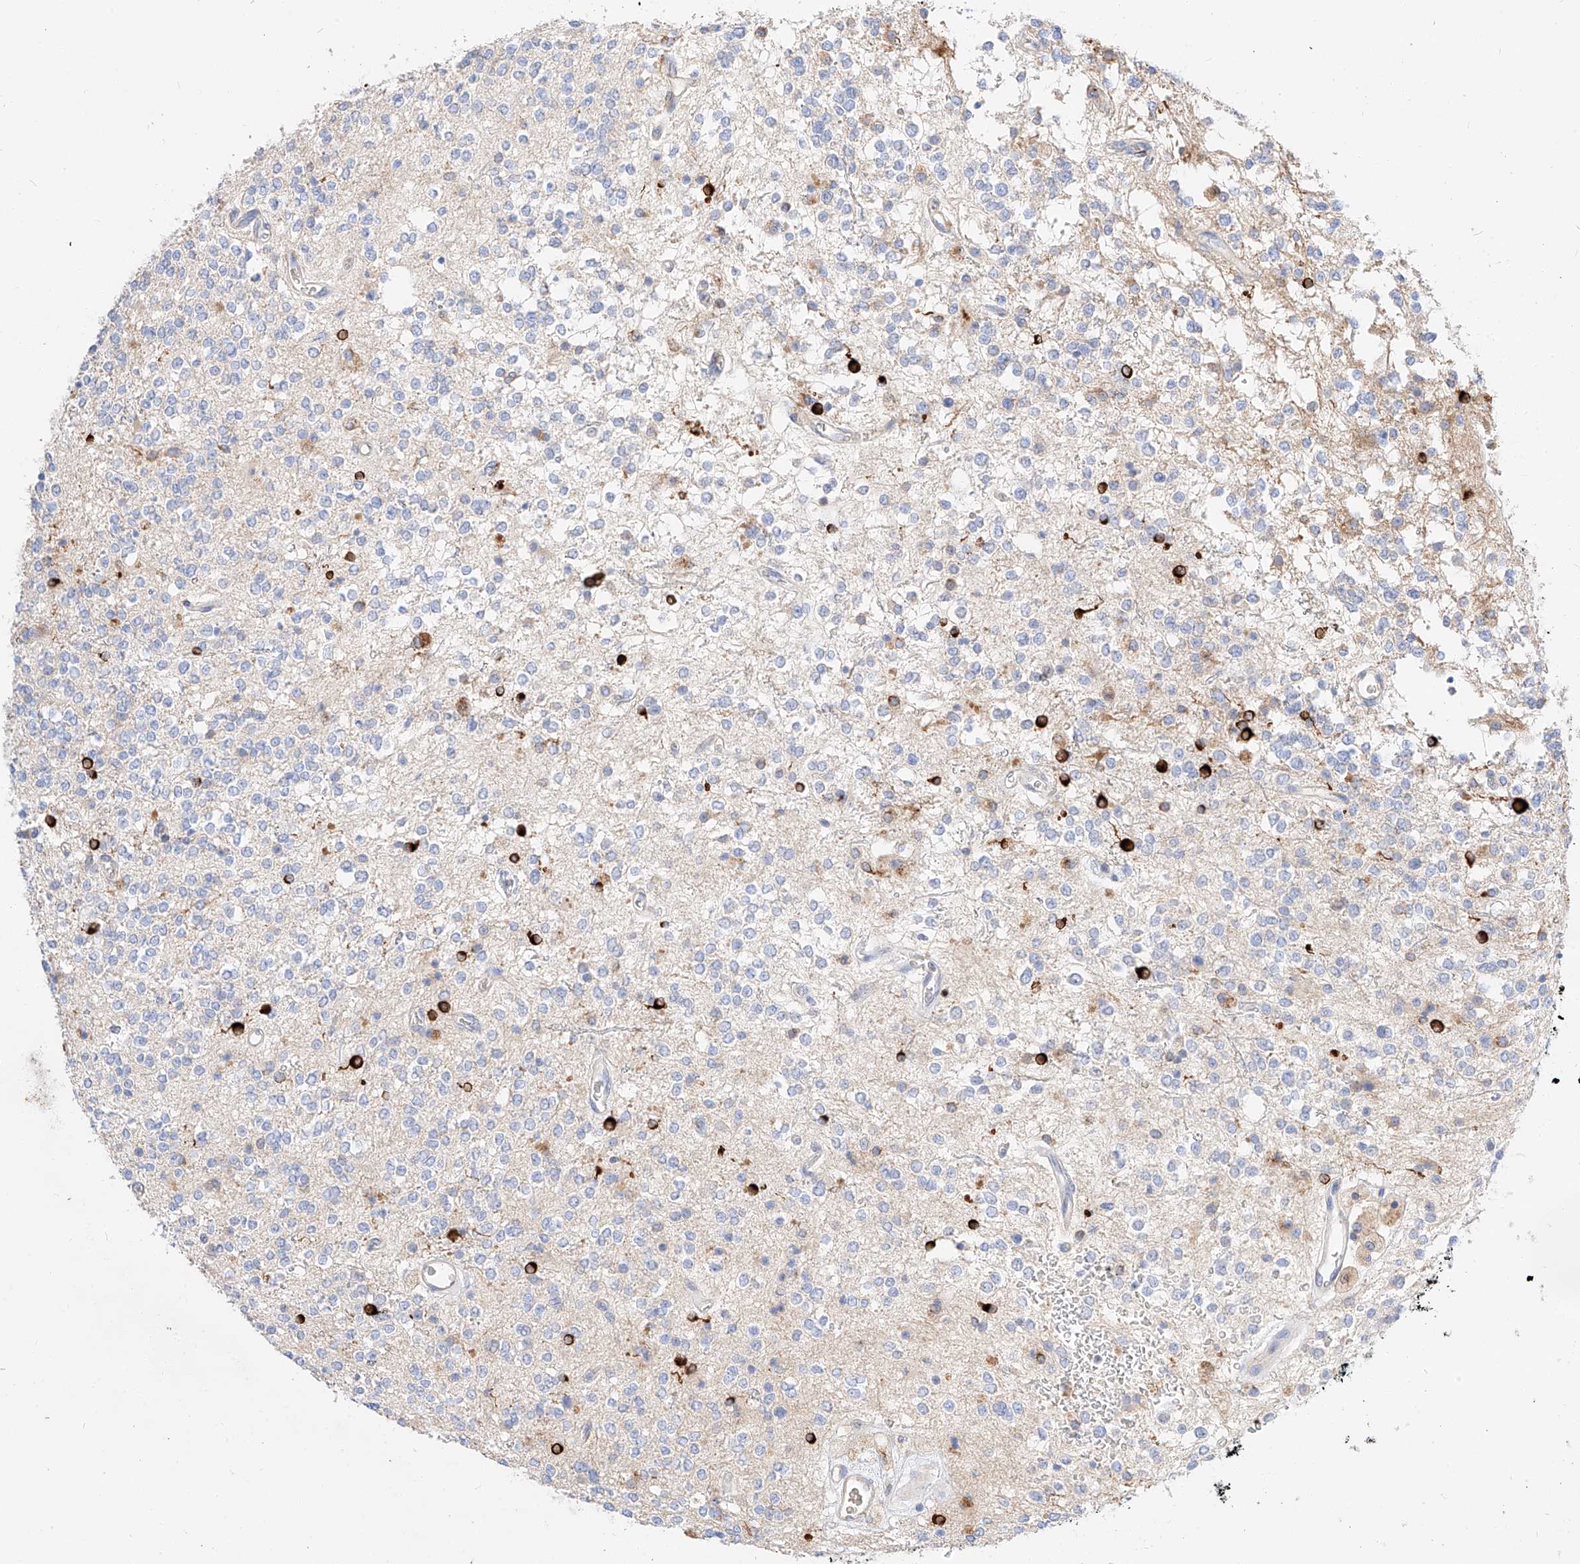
{"staining": {"intensity": "negative", "quantity": "none", "location": "none"}, "tissue": "glioma", "cell_type": "Tumor cells", "image_type": "cancer", "snomed": [{"axis": "morphology", "description": "Glioma, malignant, High grade"}, {"axis": "topography", "description": "Brain"}], "caption": "This histopathology image is of glioma stained with IHC to label a protein in brown with the nuclei are counter-stained blue. There is no expression in tumor cells.", "gene": "MAP7", "patient": {"sex": "male", "age": 34}}